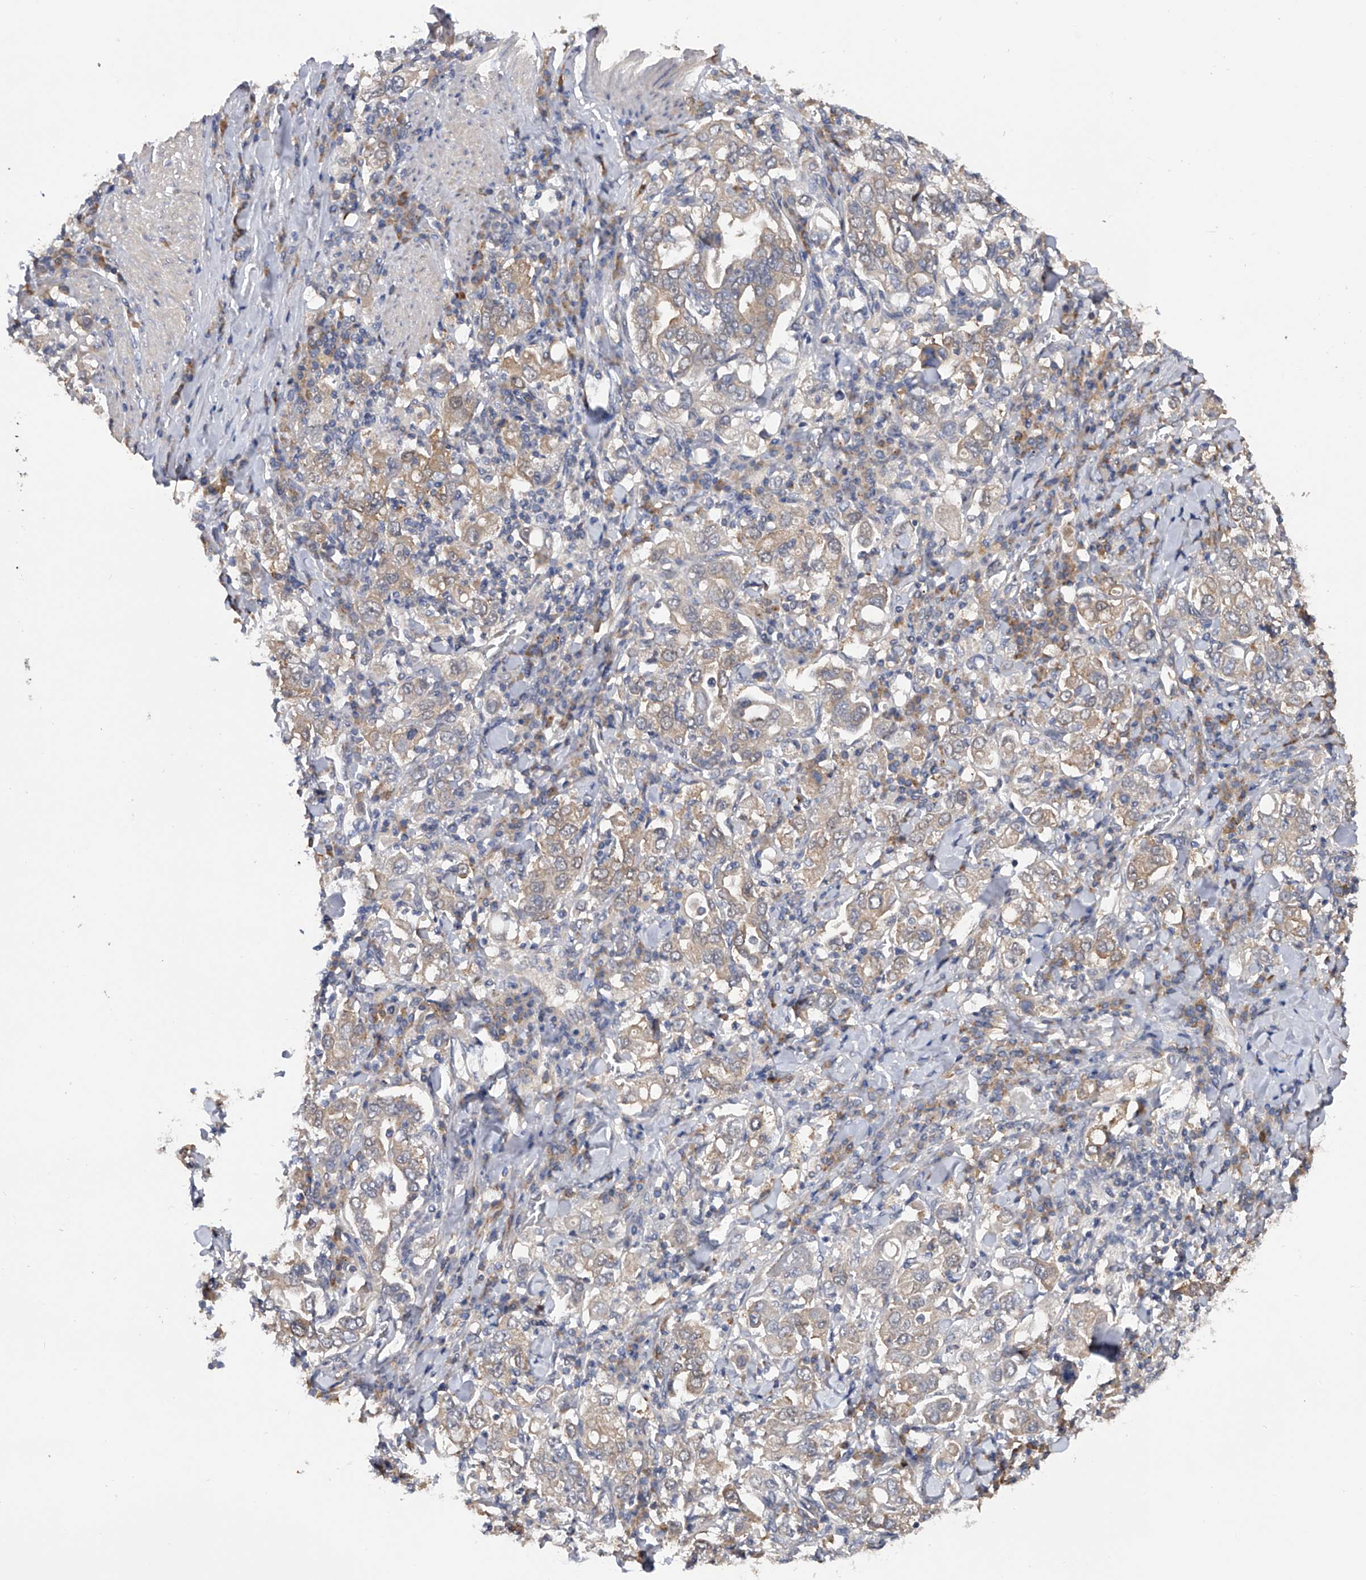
{"staining": {"intensity": "negative", "quantity": "none", "location": "none"}, "tissue": "stomach cancer", "cell_type": "Tumor cells", "image_type": "cancer", "snomed": [{"axis": "morphology", "description": "Adenocarcinoma, NOS"}, {"axis": "topography", "description": "Stomach, upper"}], "caption": "Immunohistochemistry (IHC) of human adenocarcinoma (stomach) demonstrates no staining in tumor cells.", "gene": "CFAP298", "patient": {"sex": "male", "age": 62}}